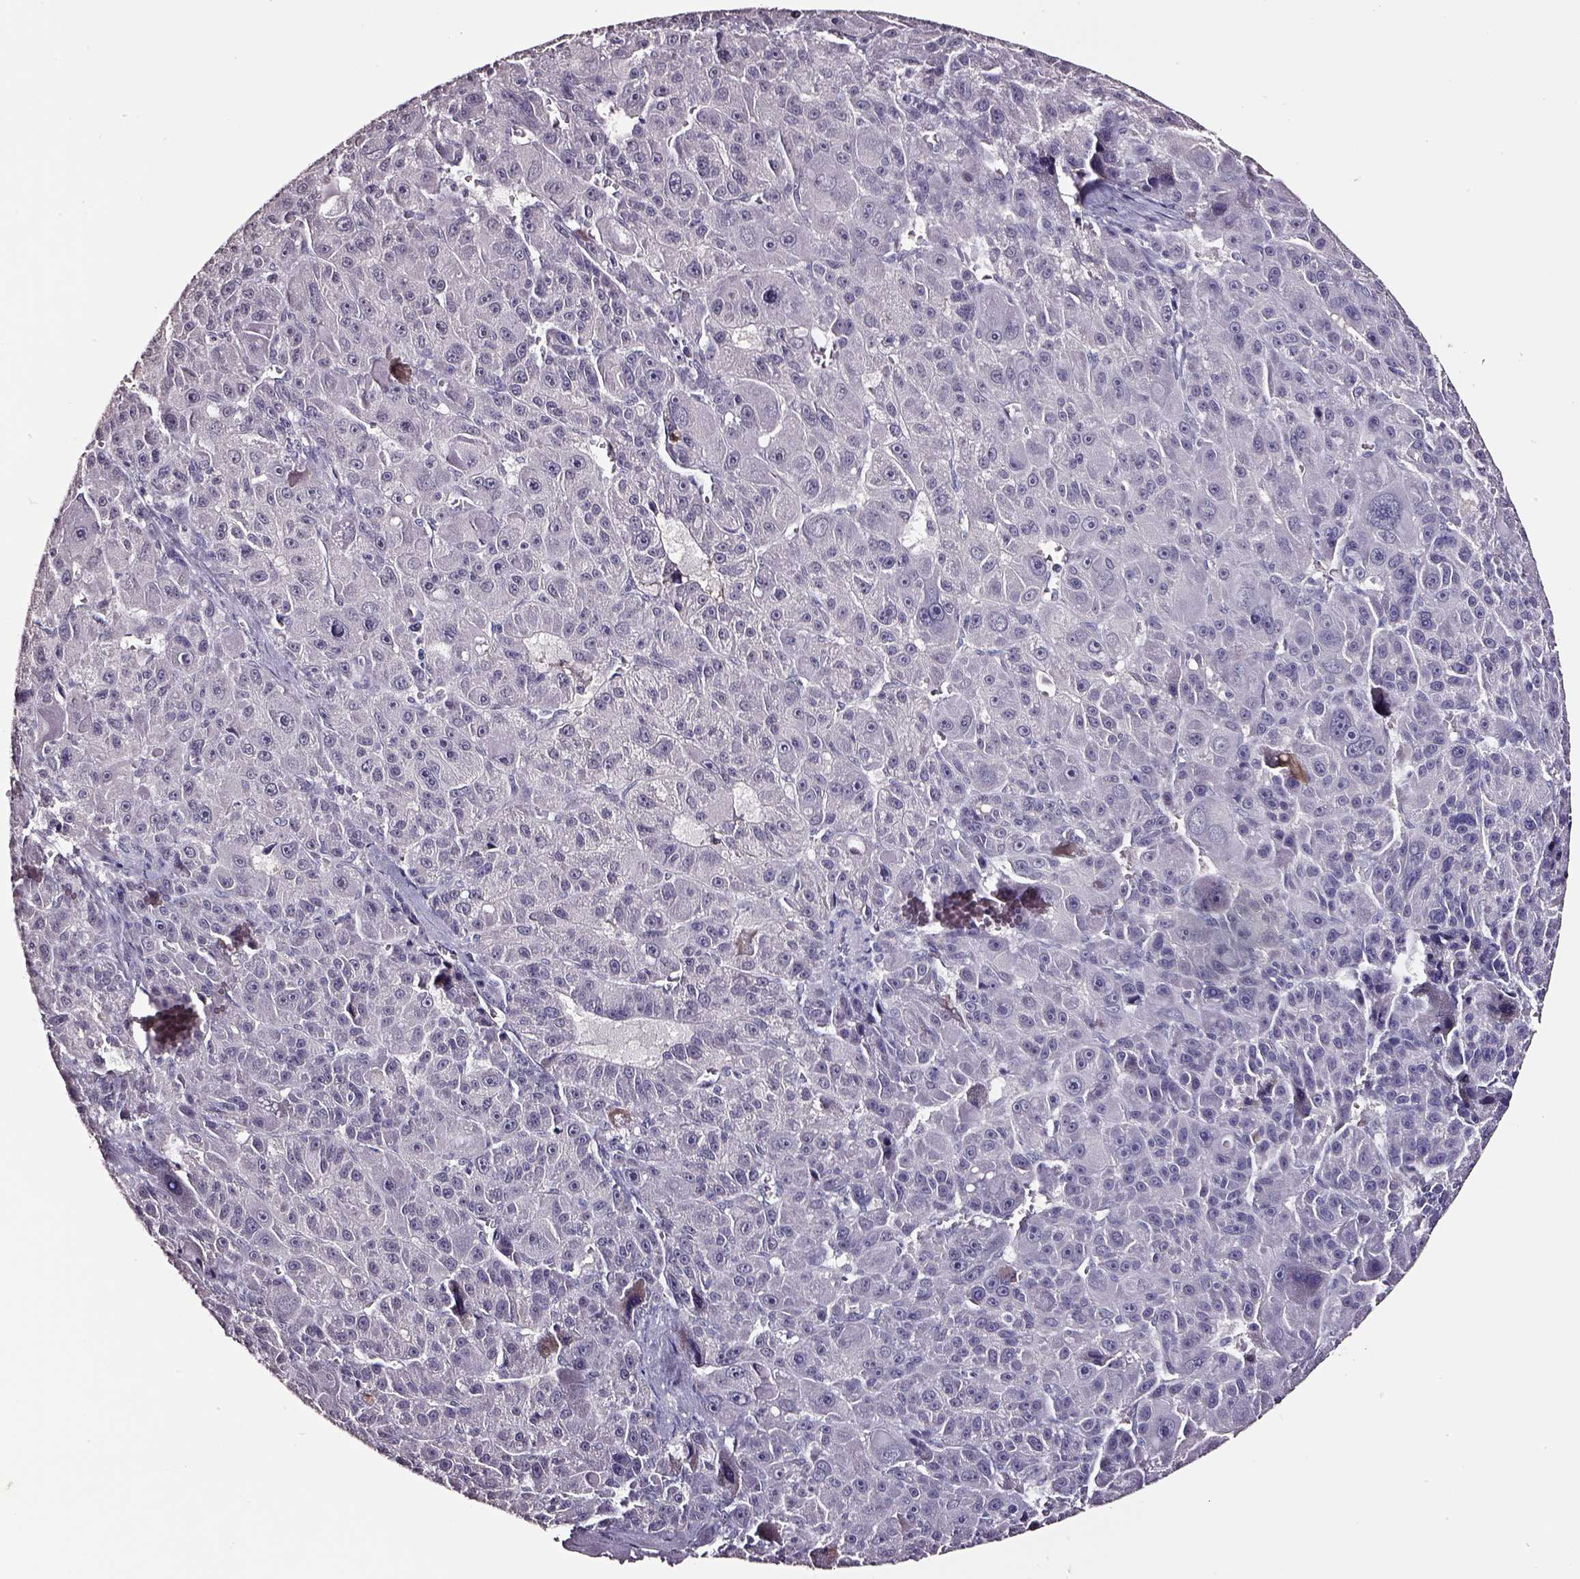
{"staining": {"intensity": "negative", "quantity": "none", "location": "none"}, "tissue": "liver cancer", "cell_type": "Tumor cells", "image_type": "cancer", "snomed": [{"axis": "morphology", "description": "Carcinoma, Hepatocellular, NOS"}, {"axis": "topography", "description": "Liver"}], "caption": "A histopathology image of human liver hepatocellular carcinoma is negative for staining in tumor cells. (Brightfield microscopy of DAB immunohistochemistry at high magnification).", "gene": "SMIM17", "patient": {"sex": "male", "age": 76}}